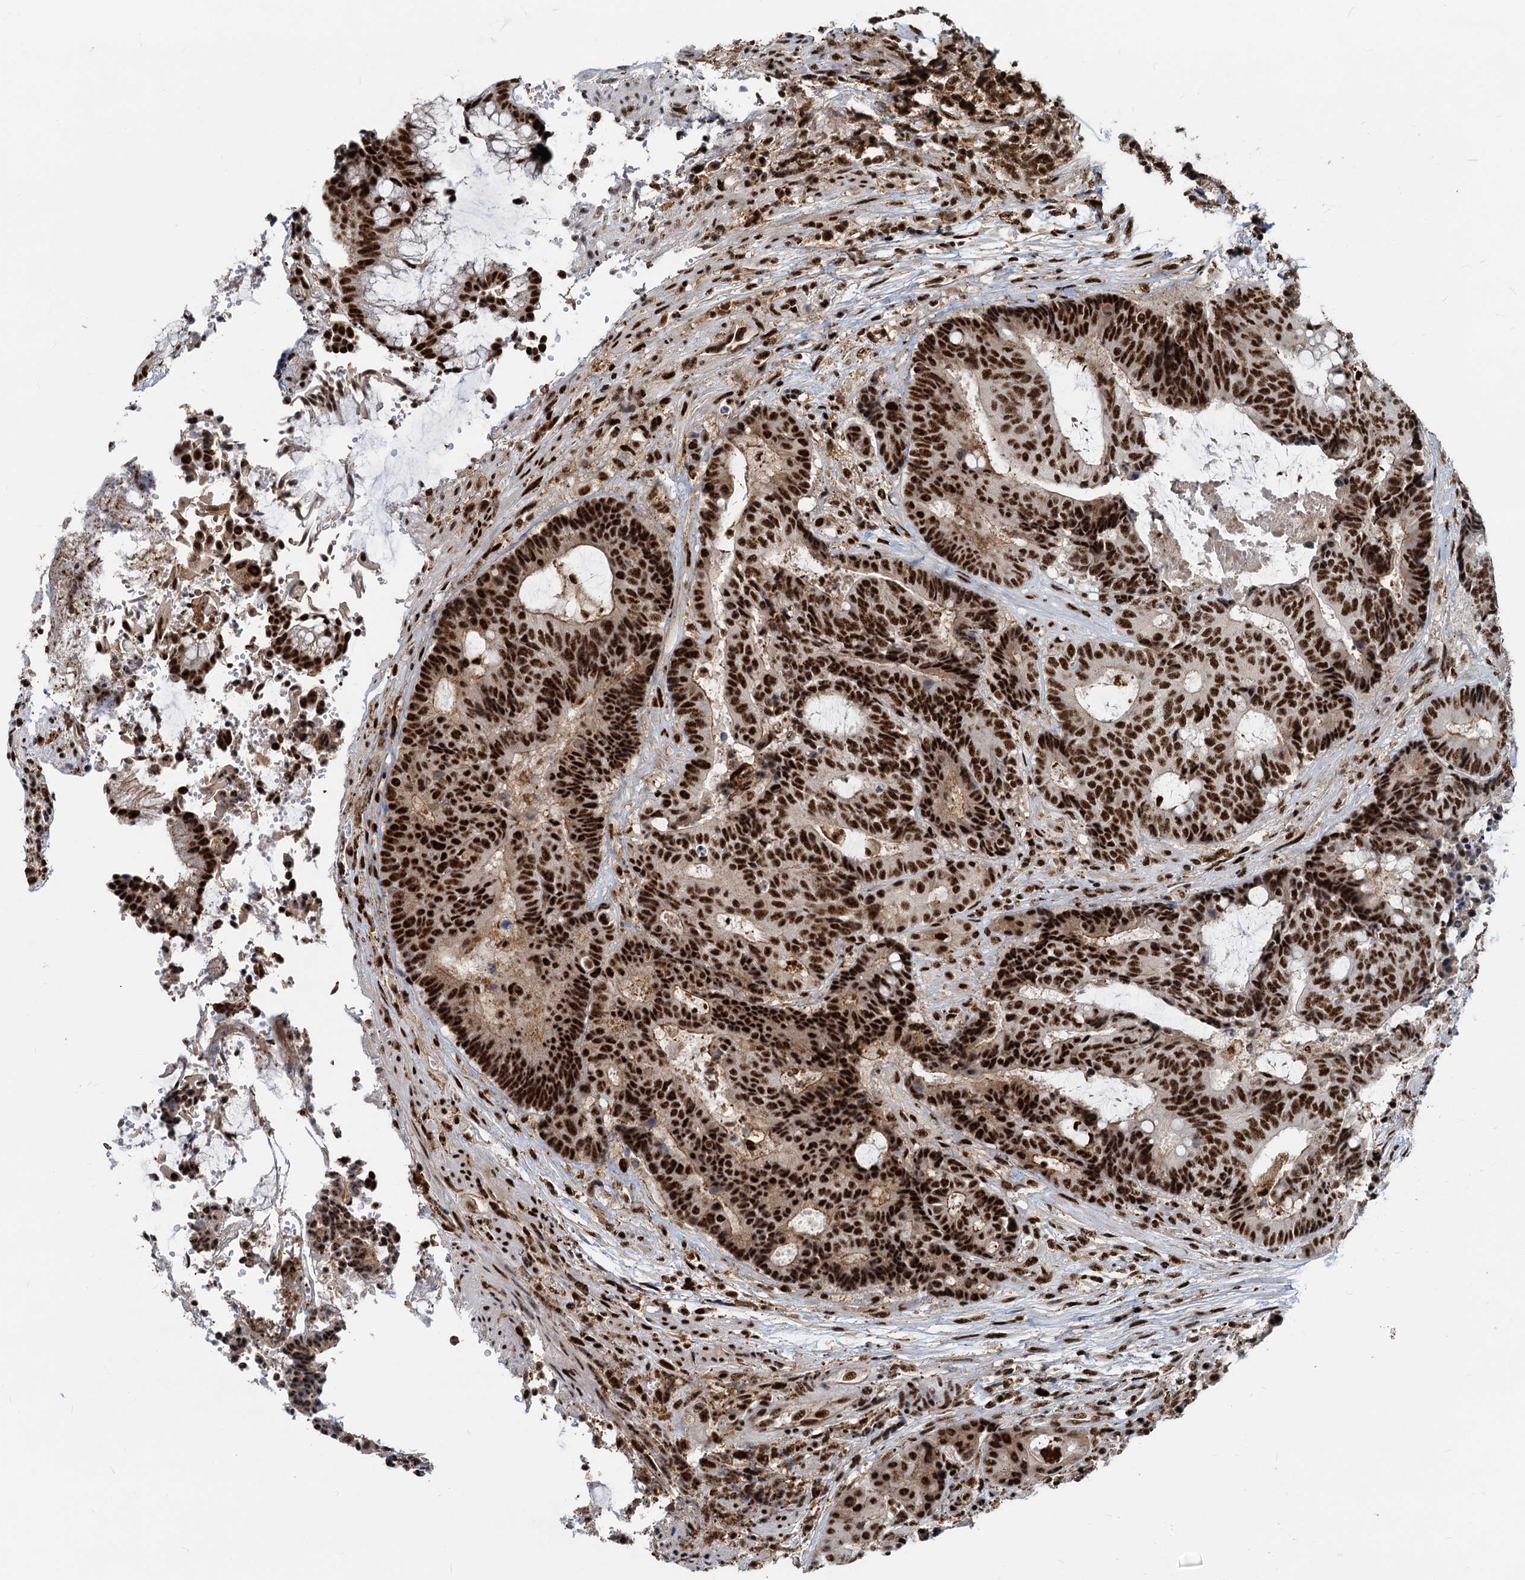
{"staining": {"intensity": "strong", "quantity": ">75%", "location": "nuclear"}, "tissue": "colorectal cancer", "cell_type": "Tumor cells", "image_type": "cancer", "snomed": [{"axis": "morphology", "description": "Adenocarcinoma, NOS"}, {"axis": "topography", "description": "Rectum"}], "caption": "This image displays colorectal adenocarcinoma stained with immunohistochemistry (IHC) to label a protein in brown. The nuclear of tumor cells show strong positivity for the protein. Nuclei are counter-stained blue.", "gene": "RBM26", "patient": {"sex": "male", "age": 69}}